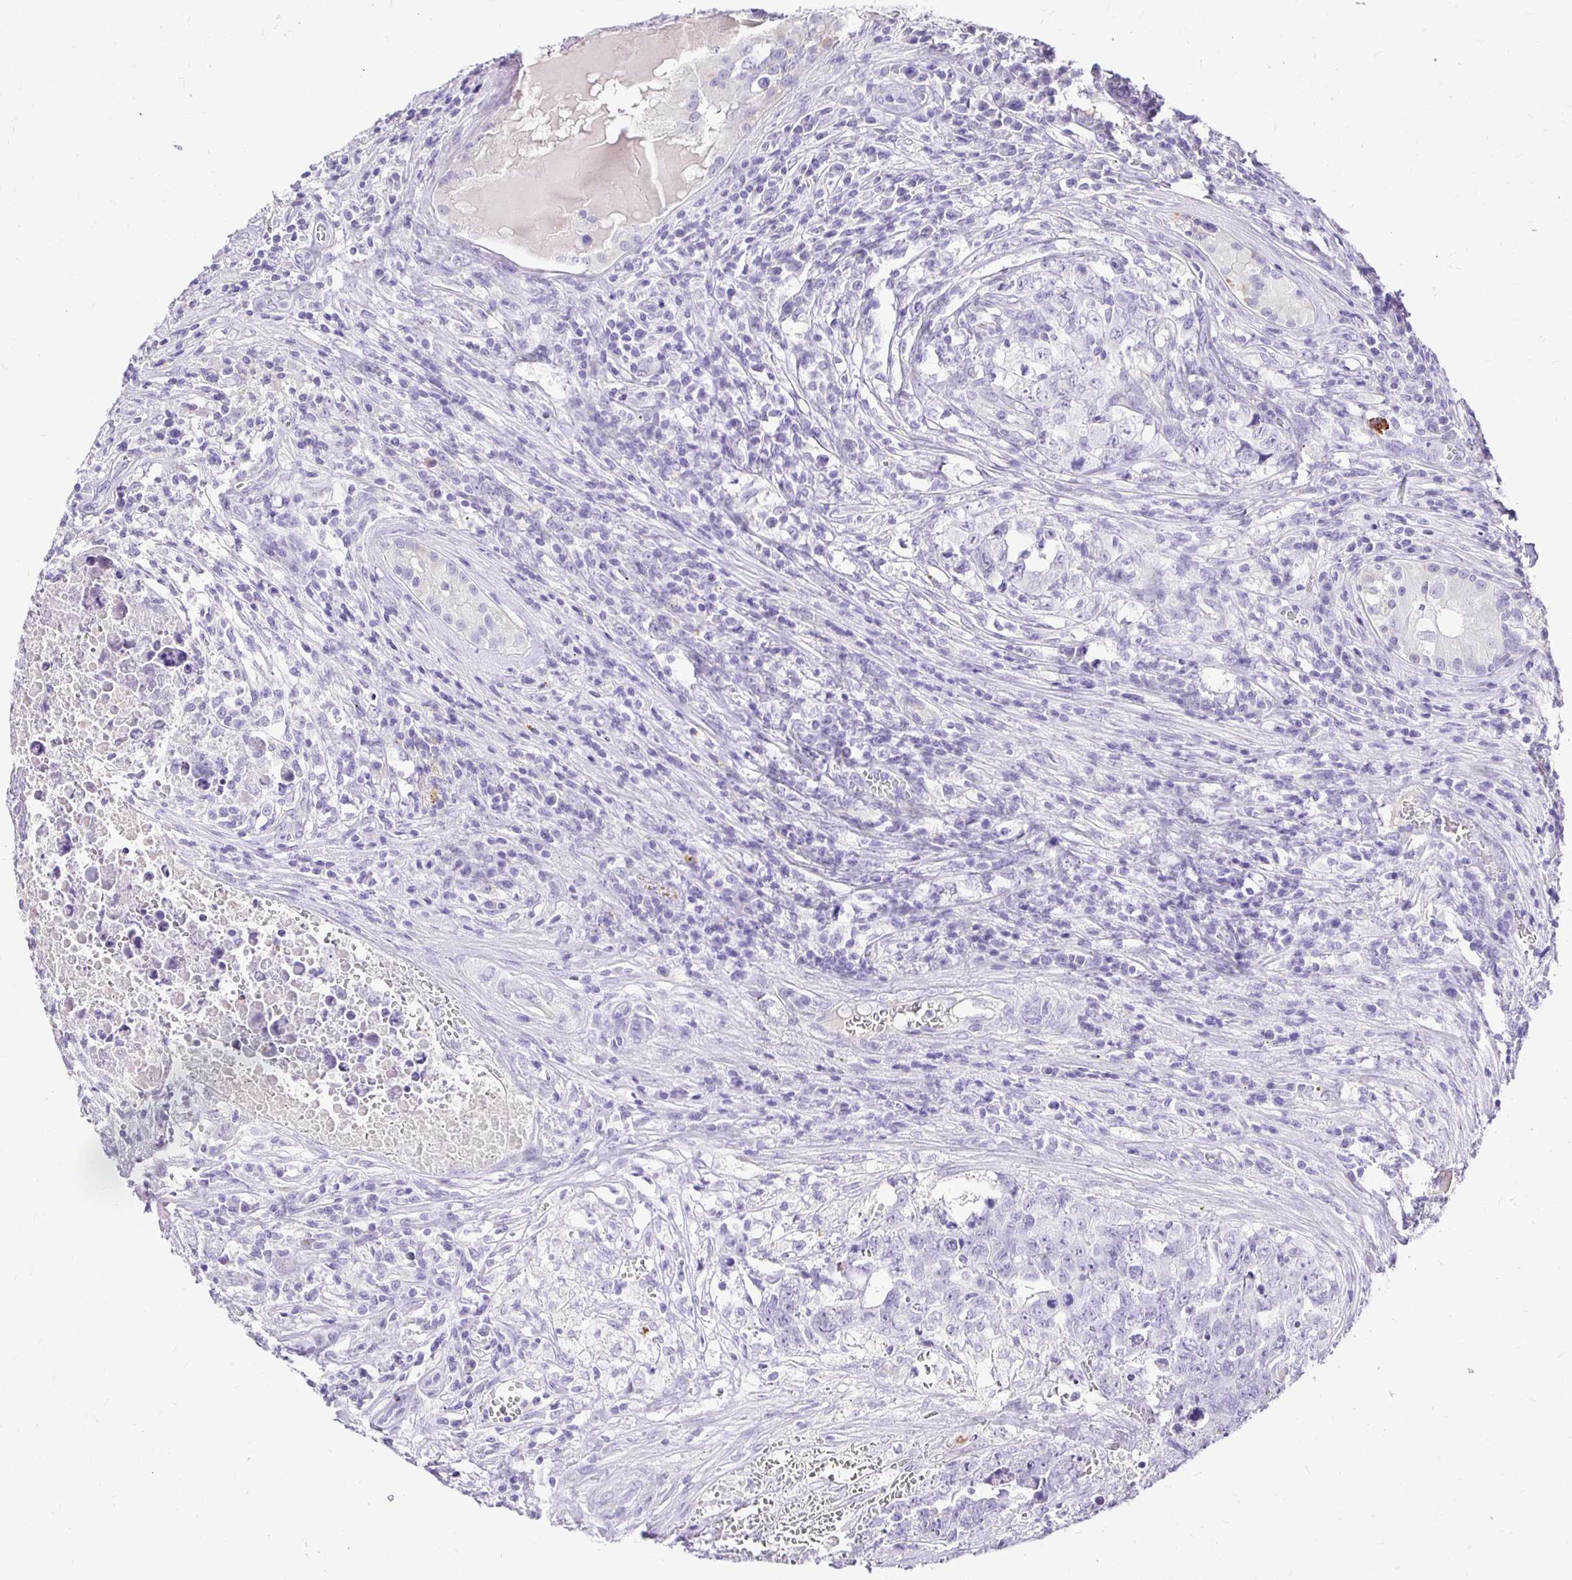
{"staining": {"intensity": "negative", "quantity": "none", "location": "none"}, "tissue": "testis cancer", "cell_type": "Tumor cells", "image_type": "cancer", "snomed": [{"axis": "morphology", "description": "Carcinoma, Embryonal, NOS"}, {"axis": "topography", "description": "Testis"}], "caption": "There is no significant expression in tumor cells of testis embryonal carcinoma.", "gene": "TAF1D", "patient": {"sex": "male", "age": 24}}